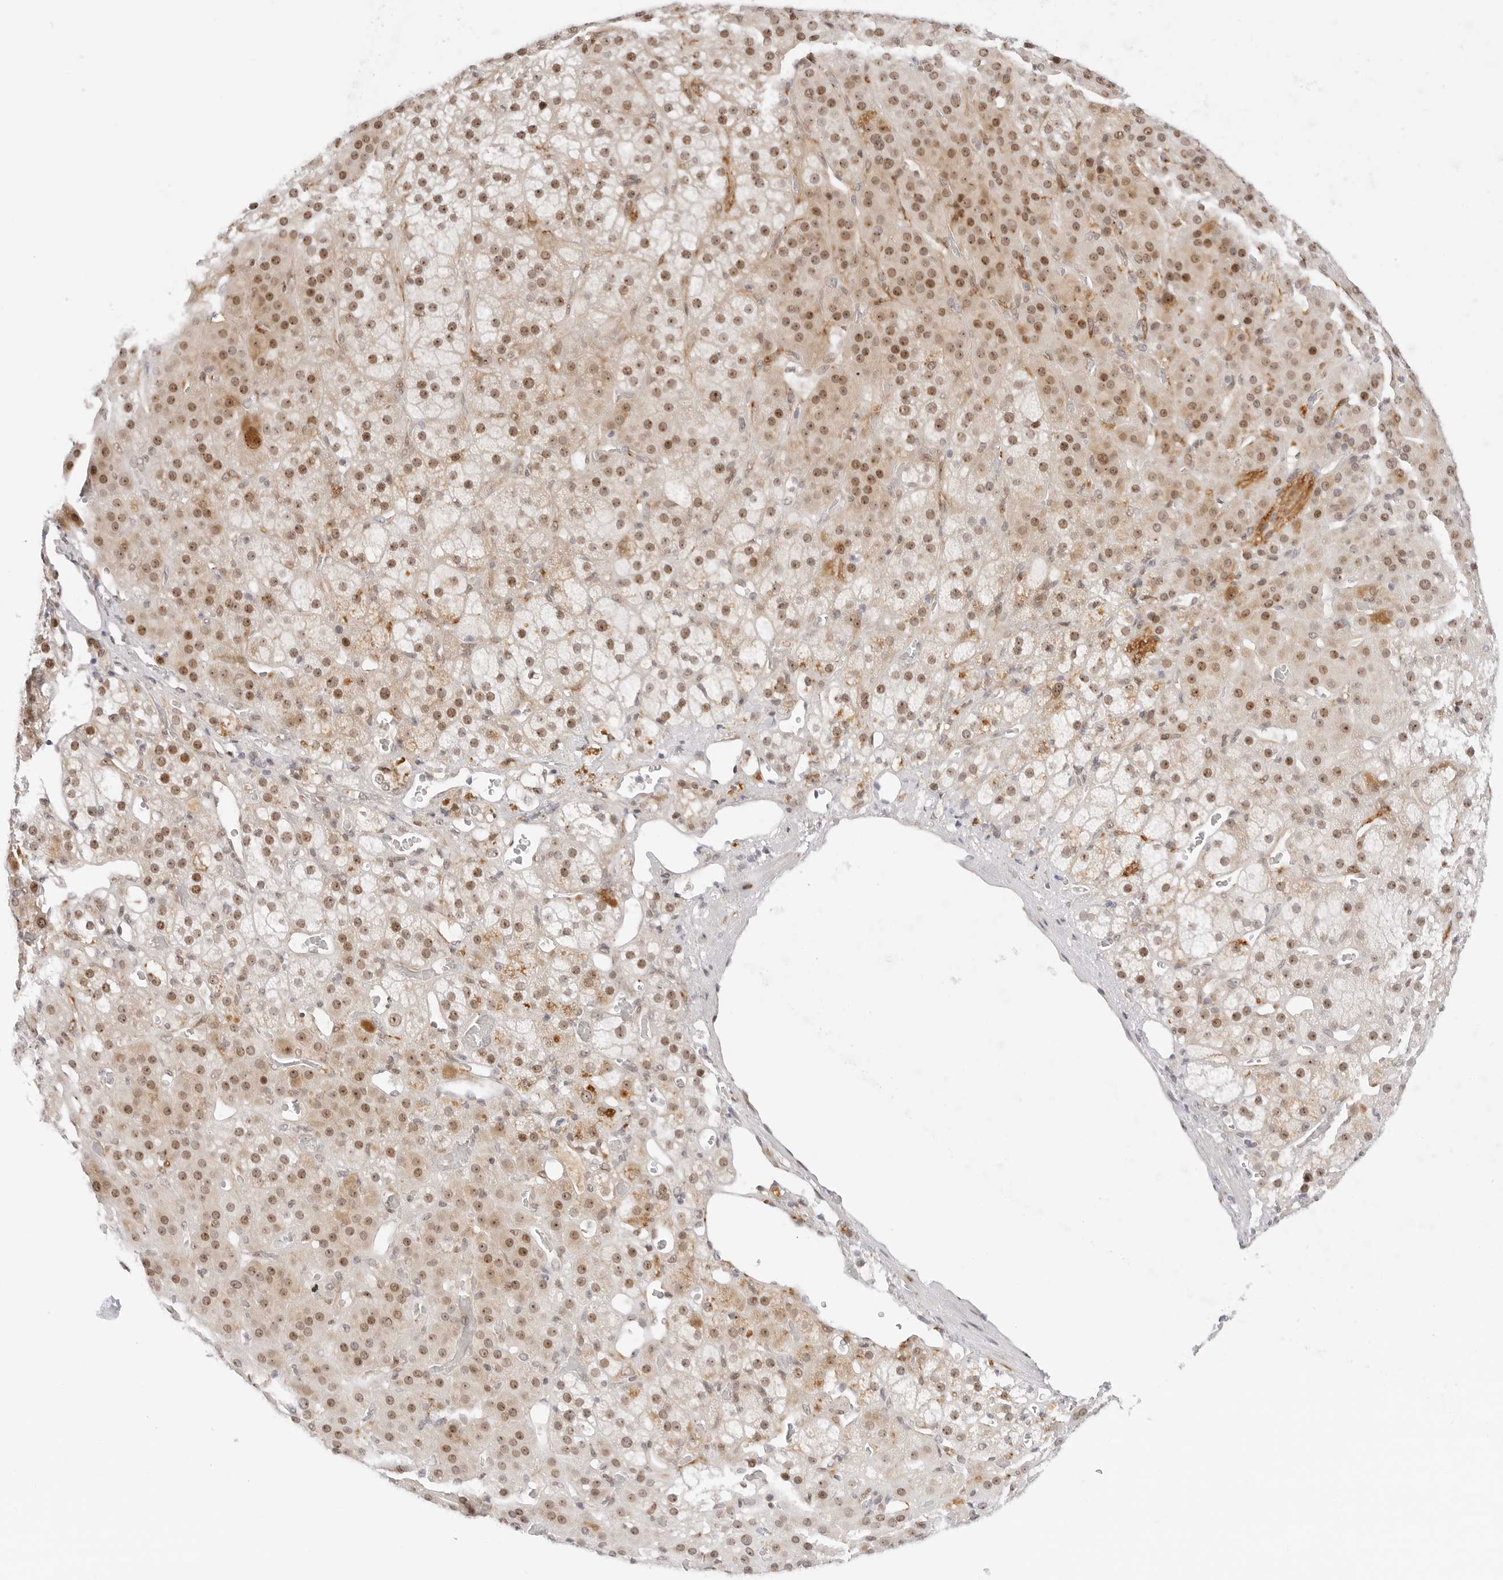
{"staining": {"intensity": "moderate", "quantity": ">75%", "location": "cytoplasmic/membranous,nuclear"}, "tissue": "adrenal gland", "cell_type": "Glandular cells", "image_type": "normal", "snomed": [{"axis": "morphology", "description": "Normal tissue, NOS"}, {"axis": "topography", "description": "Adrenal gland"}], "caption": "Adrenal gland stained with a brown dye exhibits moderate cytoplasmic/membranous,nuclear positive staining in about >75% of glandular cells.", "gene": "HIPK3", "patient": {"sex": "male", "age": 57}}